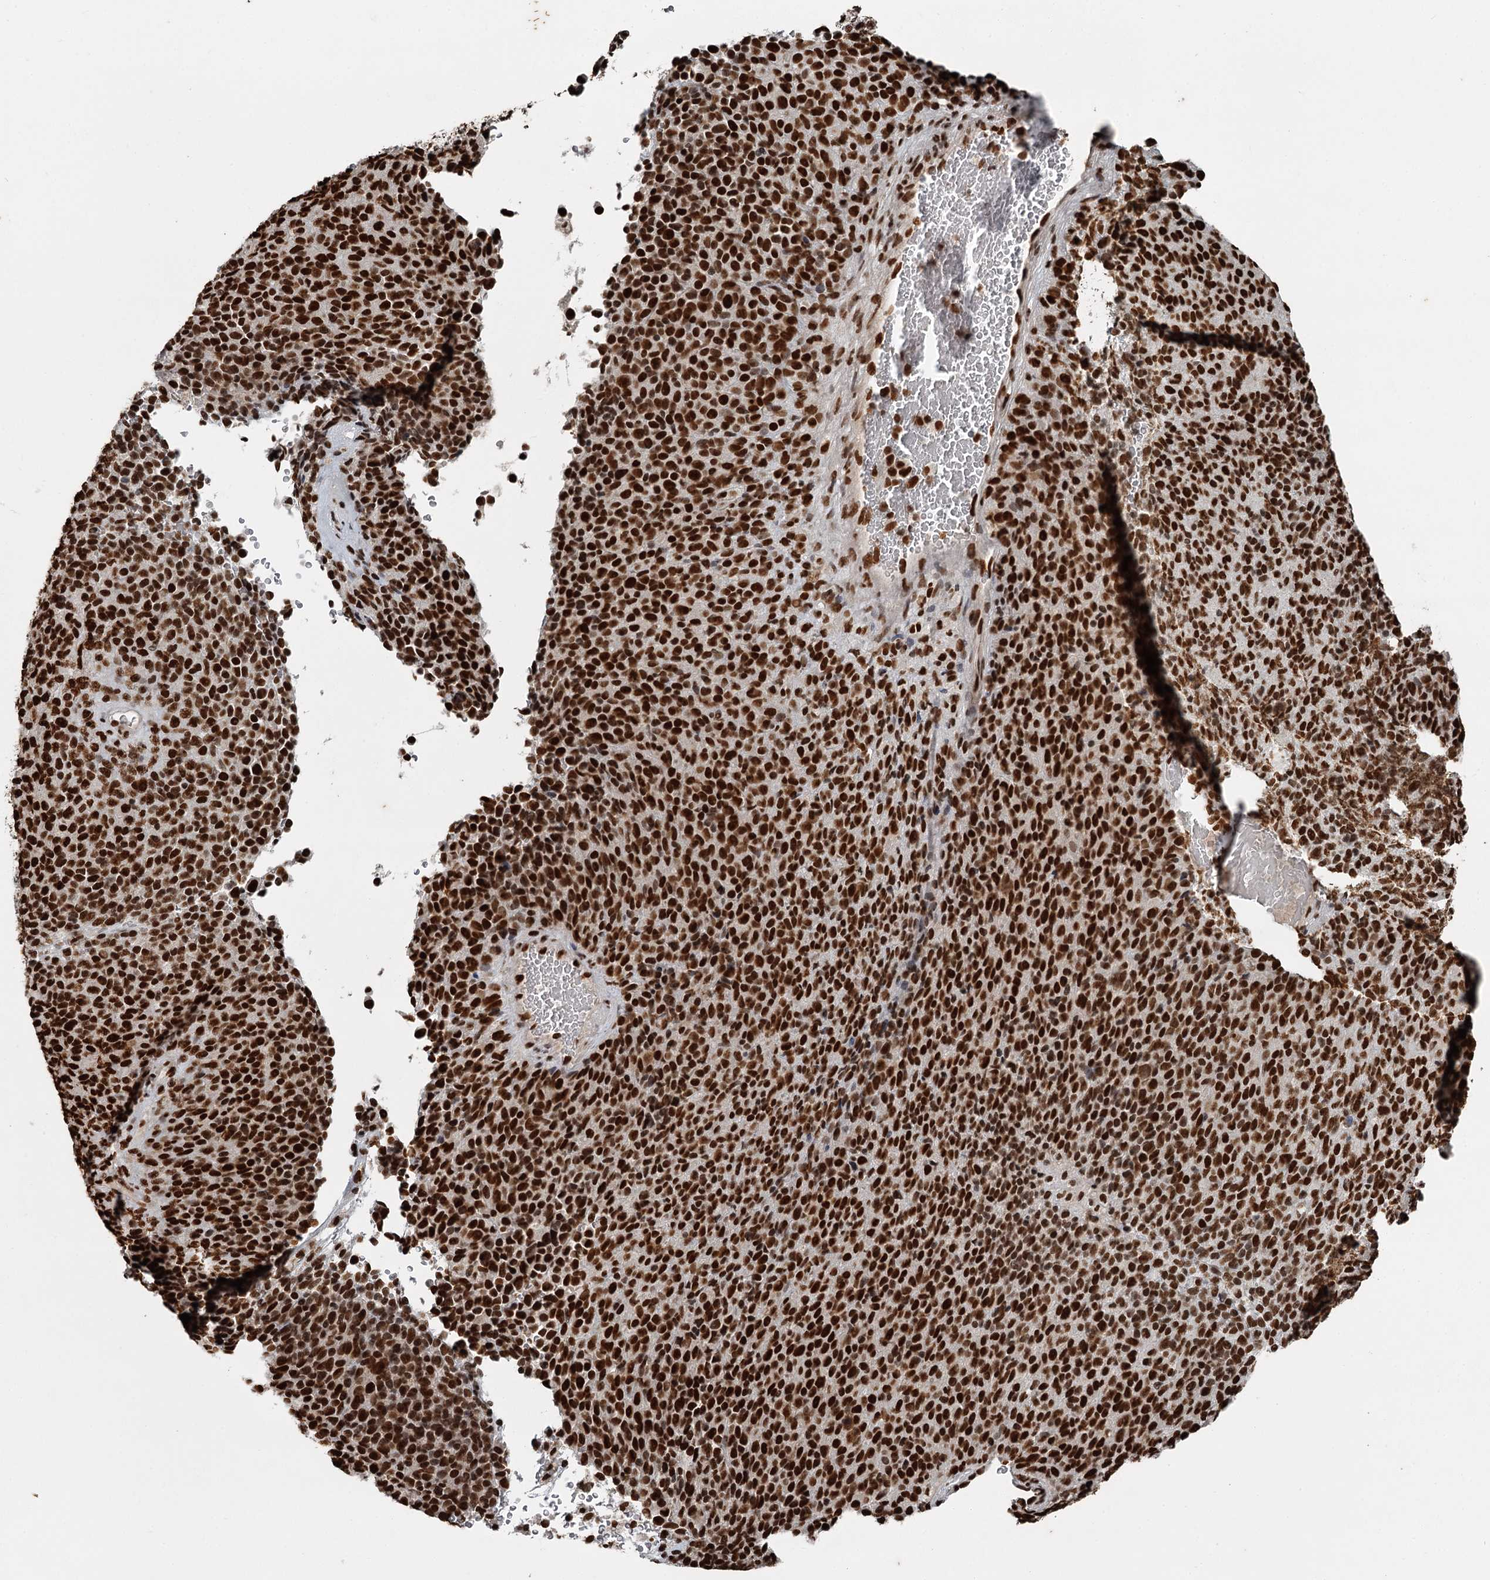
{"staining": {"intensity": "strong", "quantity": ">75%", "location": "nuclear"}, "tissue": "melanoma", "cell_type": "Tumor cells", "image_type": "cancer", "snomed": [{"axis": "morphology", "description": "Malignant melanoma, Metastatic site"}, {"axis": "topography", "description": "Brain"}], "caption": "This image displays IHC staining of malignant melanoma (metastatic site), with high strong nuclear expression in about >75% of tumor cells.", "gene": "RBBP7", "patient": {"sex": "female", "age": 56}}